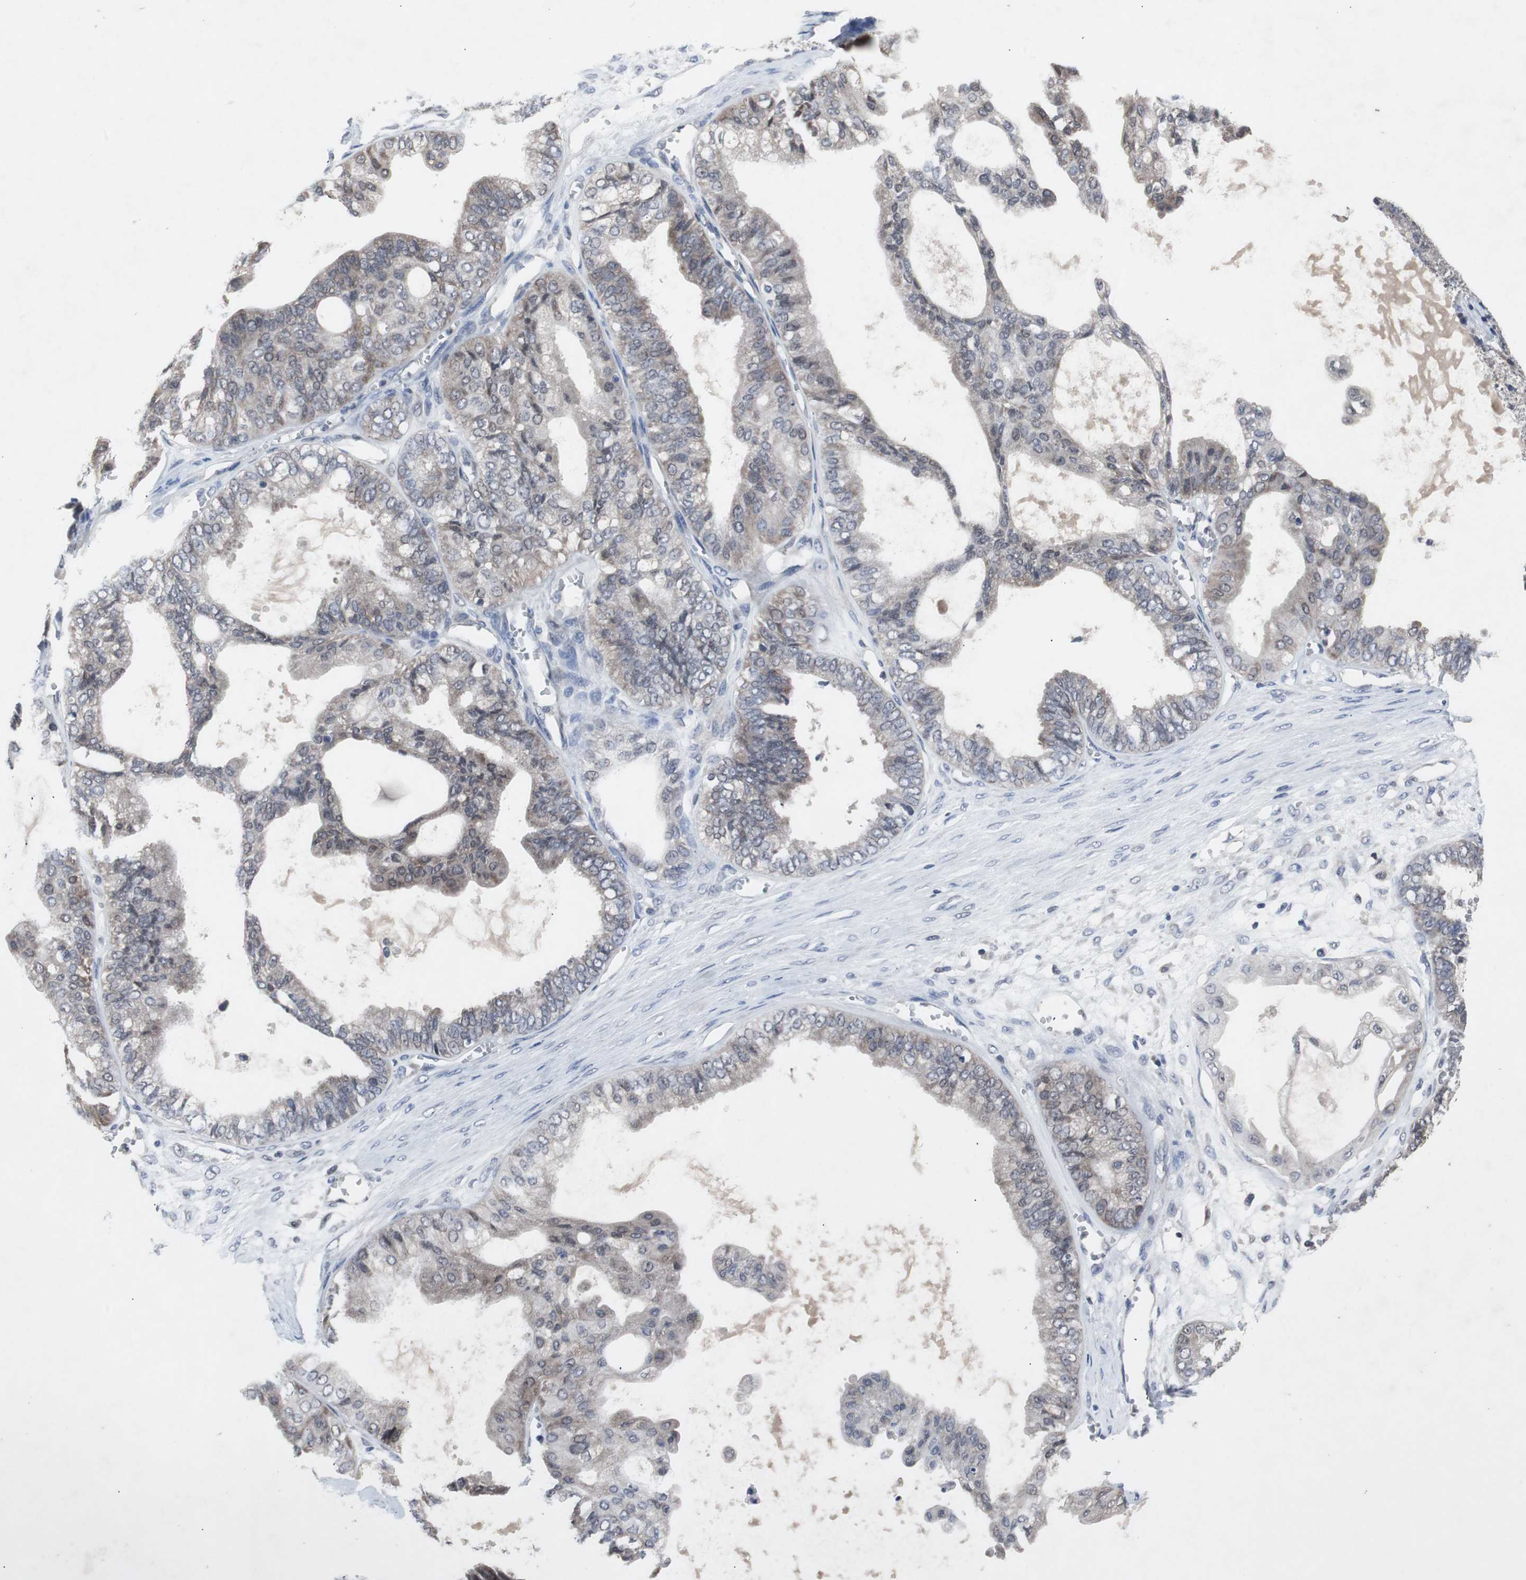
{"staining": {"intensity": "weak", "quantity": "25%-75%", "location": "cytoplasmic/membranous"}, "tissue": "ovarian cancer", "cell_type": "Tumor cells", "image_type": "cancer", "snomed": [{"axis": "morphology", "description": "Carcinoma, NOS"}, {"axis": "morphology", "description": "Carcinoma, endometroid"}, {"axis": "topography", "description": "Ovary"}], "caption": "This histopathology image shows IHC staining of human ovarian cancer (endometroid carcinoma), with low weak cytoplasmic/membranous expression in approximately 25%-75% of tumor cells.", "gene": "RBM47", "patient": {"sex": "female", "age": 50}}